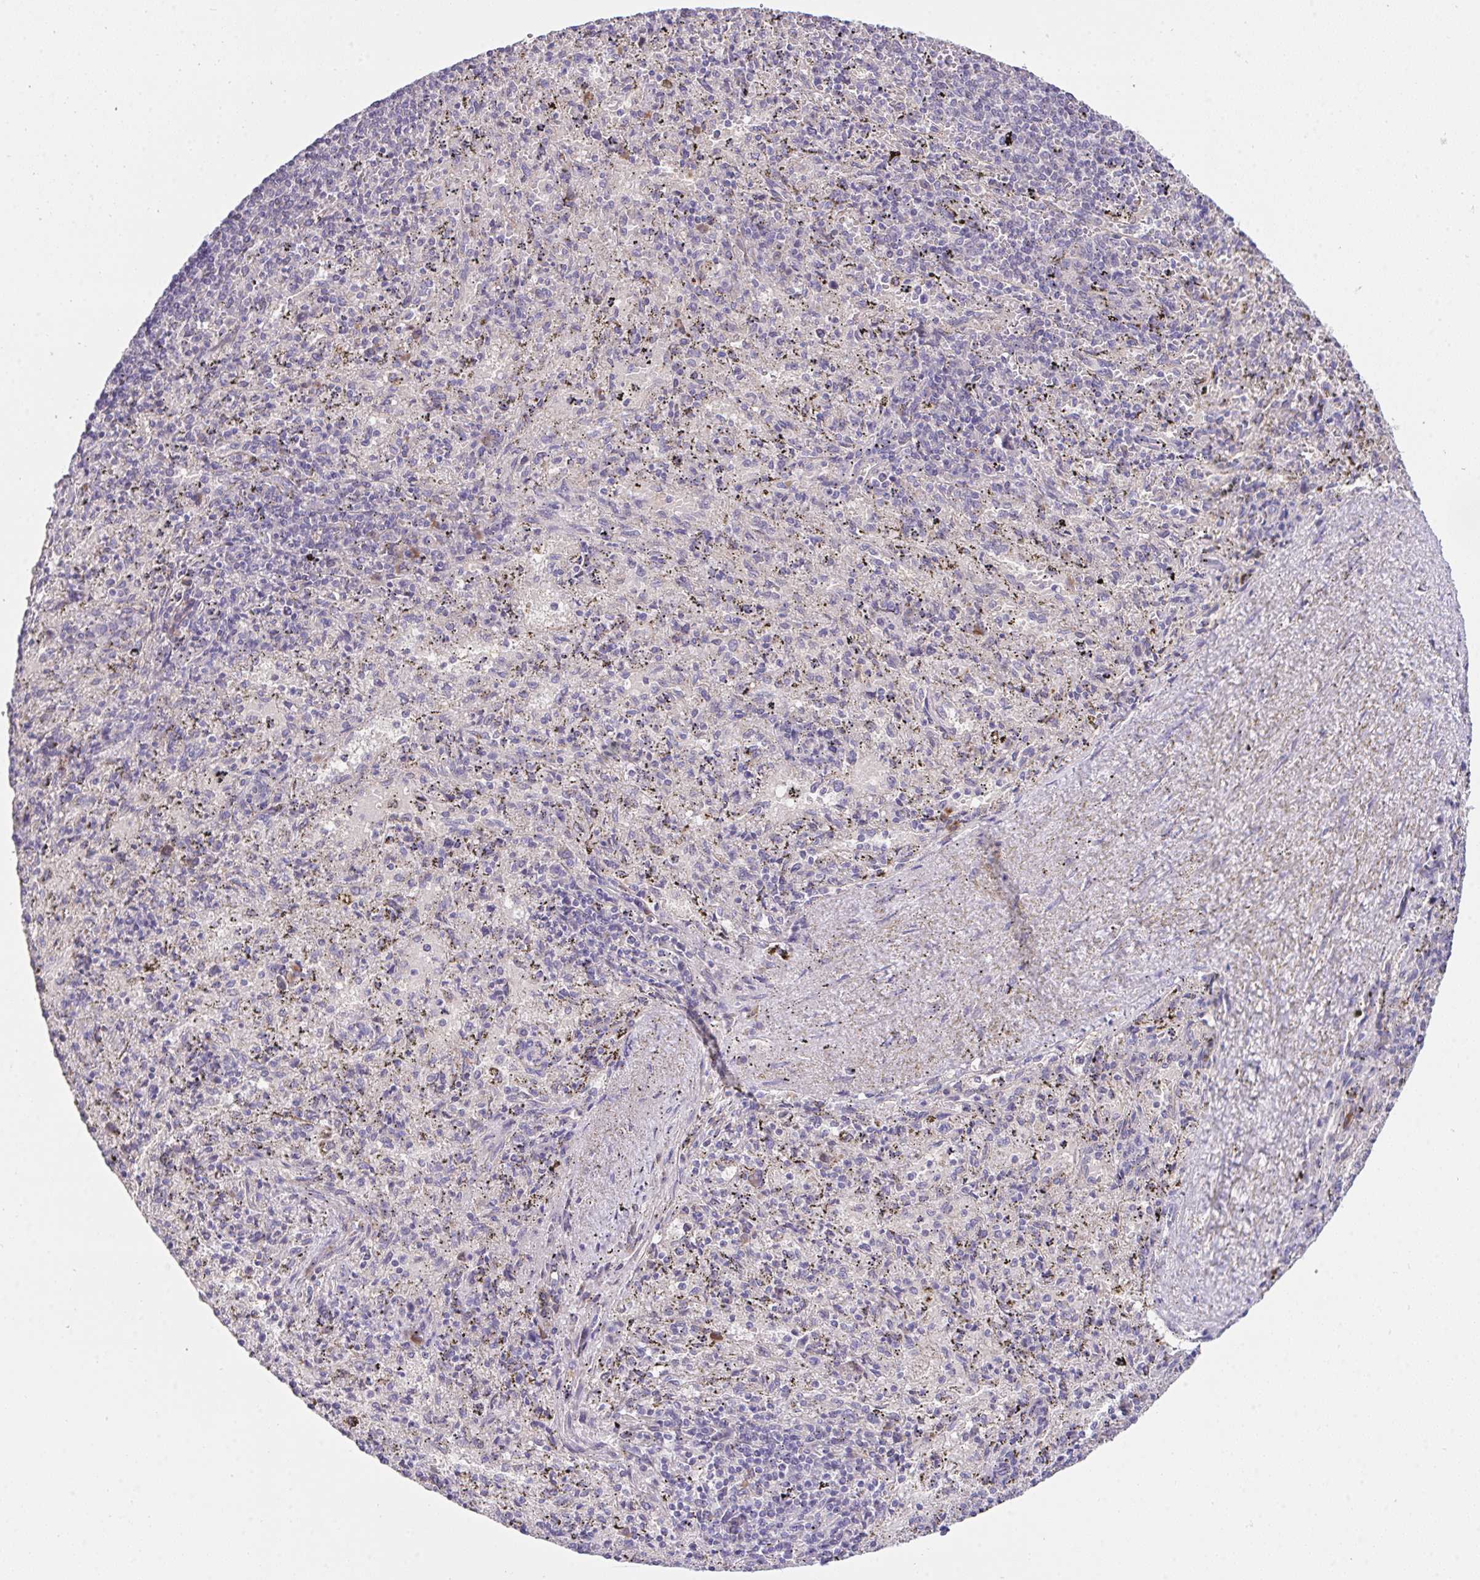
{"staining": {"intensity": "negative", "quantity": "none", "location": "none"}, "tissue": "spleen", "cell_type": "Cells in red pulp", "image_type": "normal", "snomed": [{"axis": "morphology", "description": "Normal tissue, NOS"}, {"axis": "topography", "description": "Spleen"}], "caption": "Immunohistochemistry of unremarkable spleen reveals no expression in cells in red pulp.", "gene": "ZNF581", "patient": {"sex": "male", "age": 57}}